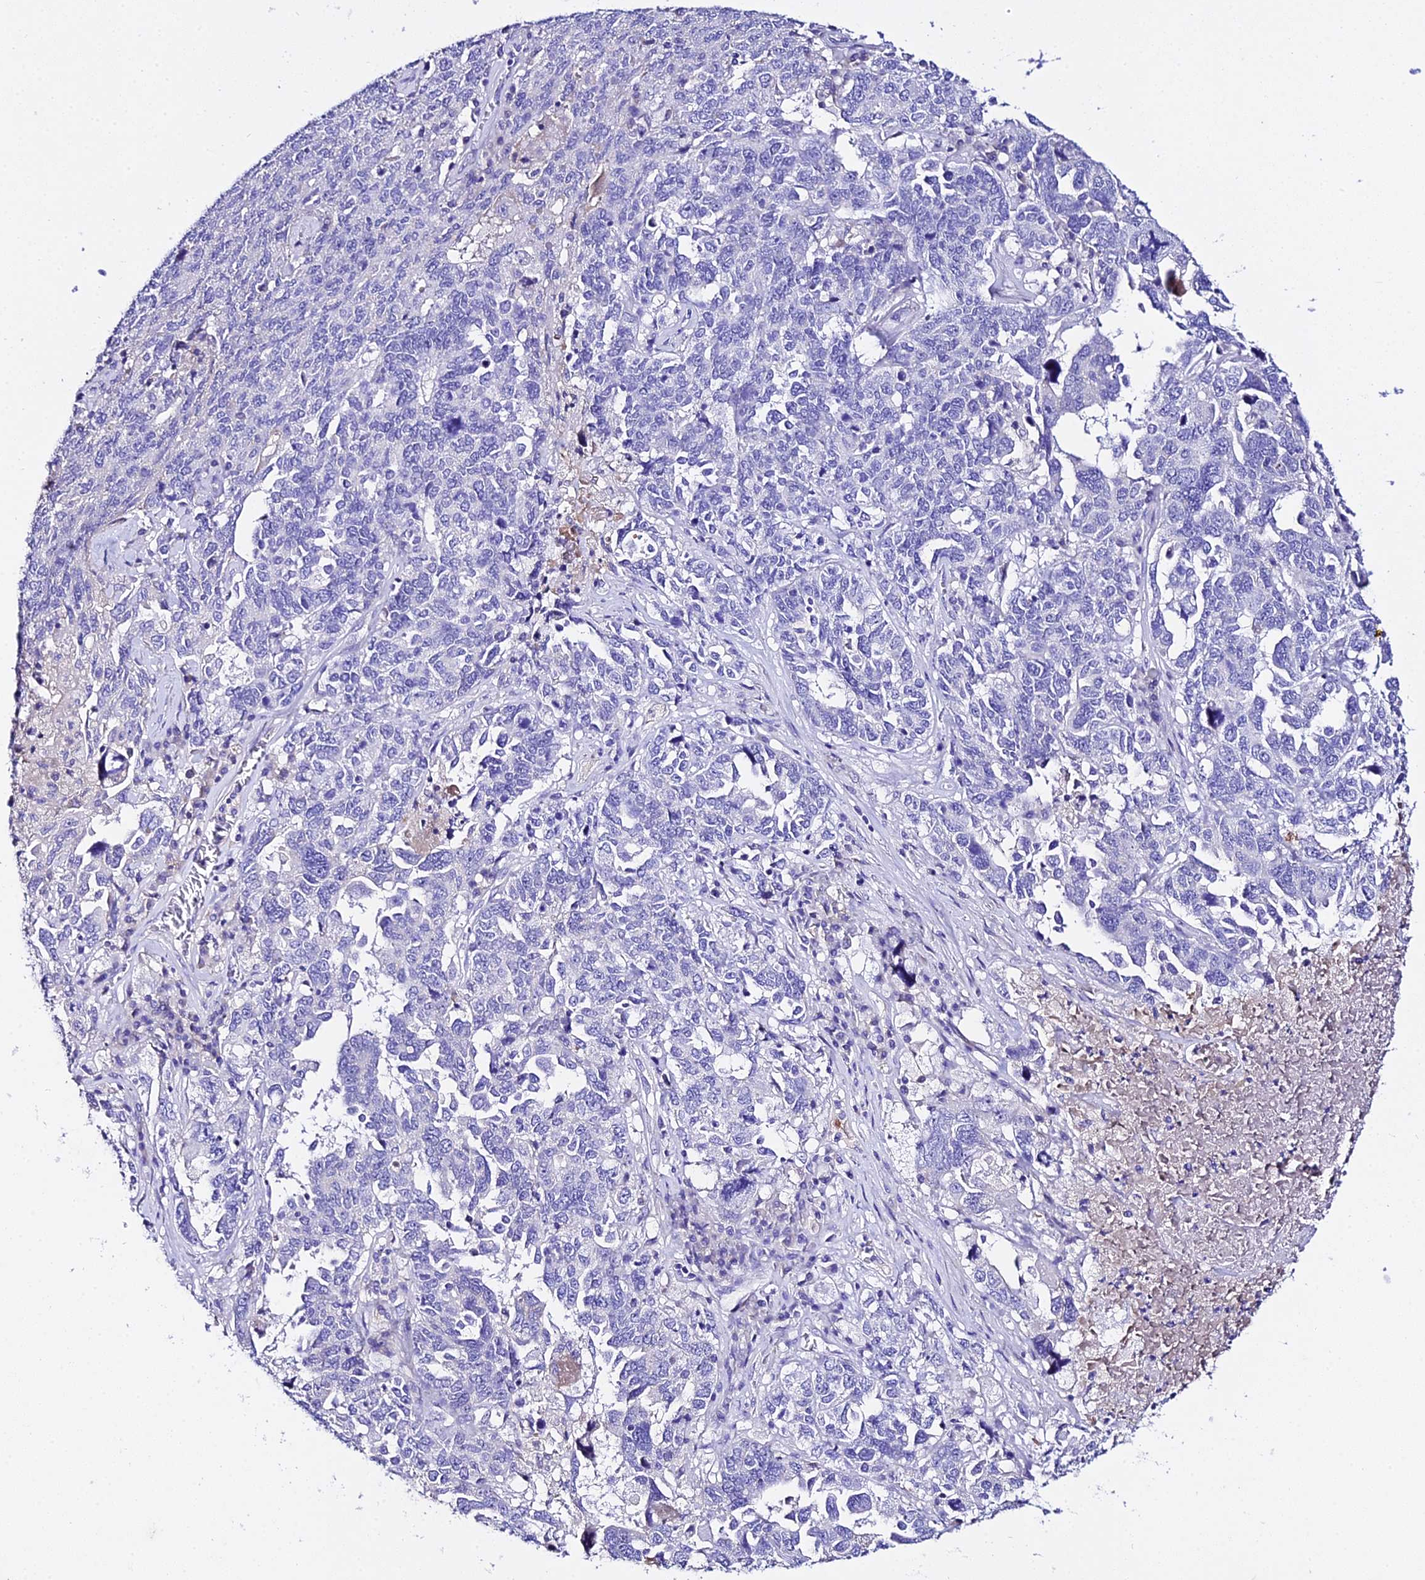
{"staining": {"intensity": "negative", "quantity": "none", "location": "none"}, "tissue": "ovarian cancer", "cell_type": "Tumor cells", "image_type": "cancer", "snomed": [{"axis": "morphology", "description": "Carcinoma, endometroid"}, {"axis": "topography", "description": "Ovary"}], "caption": "This is an immunohistochemistry micrograph of ovarian endometroid carcinoma. There is no staining in tumor cells.", "gene": "TMEM117", "patient": {"sex": "female", "age": 62}}